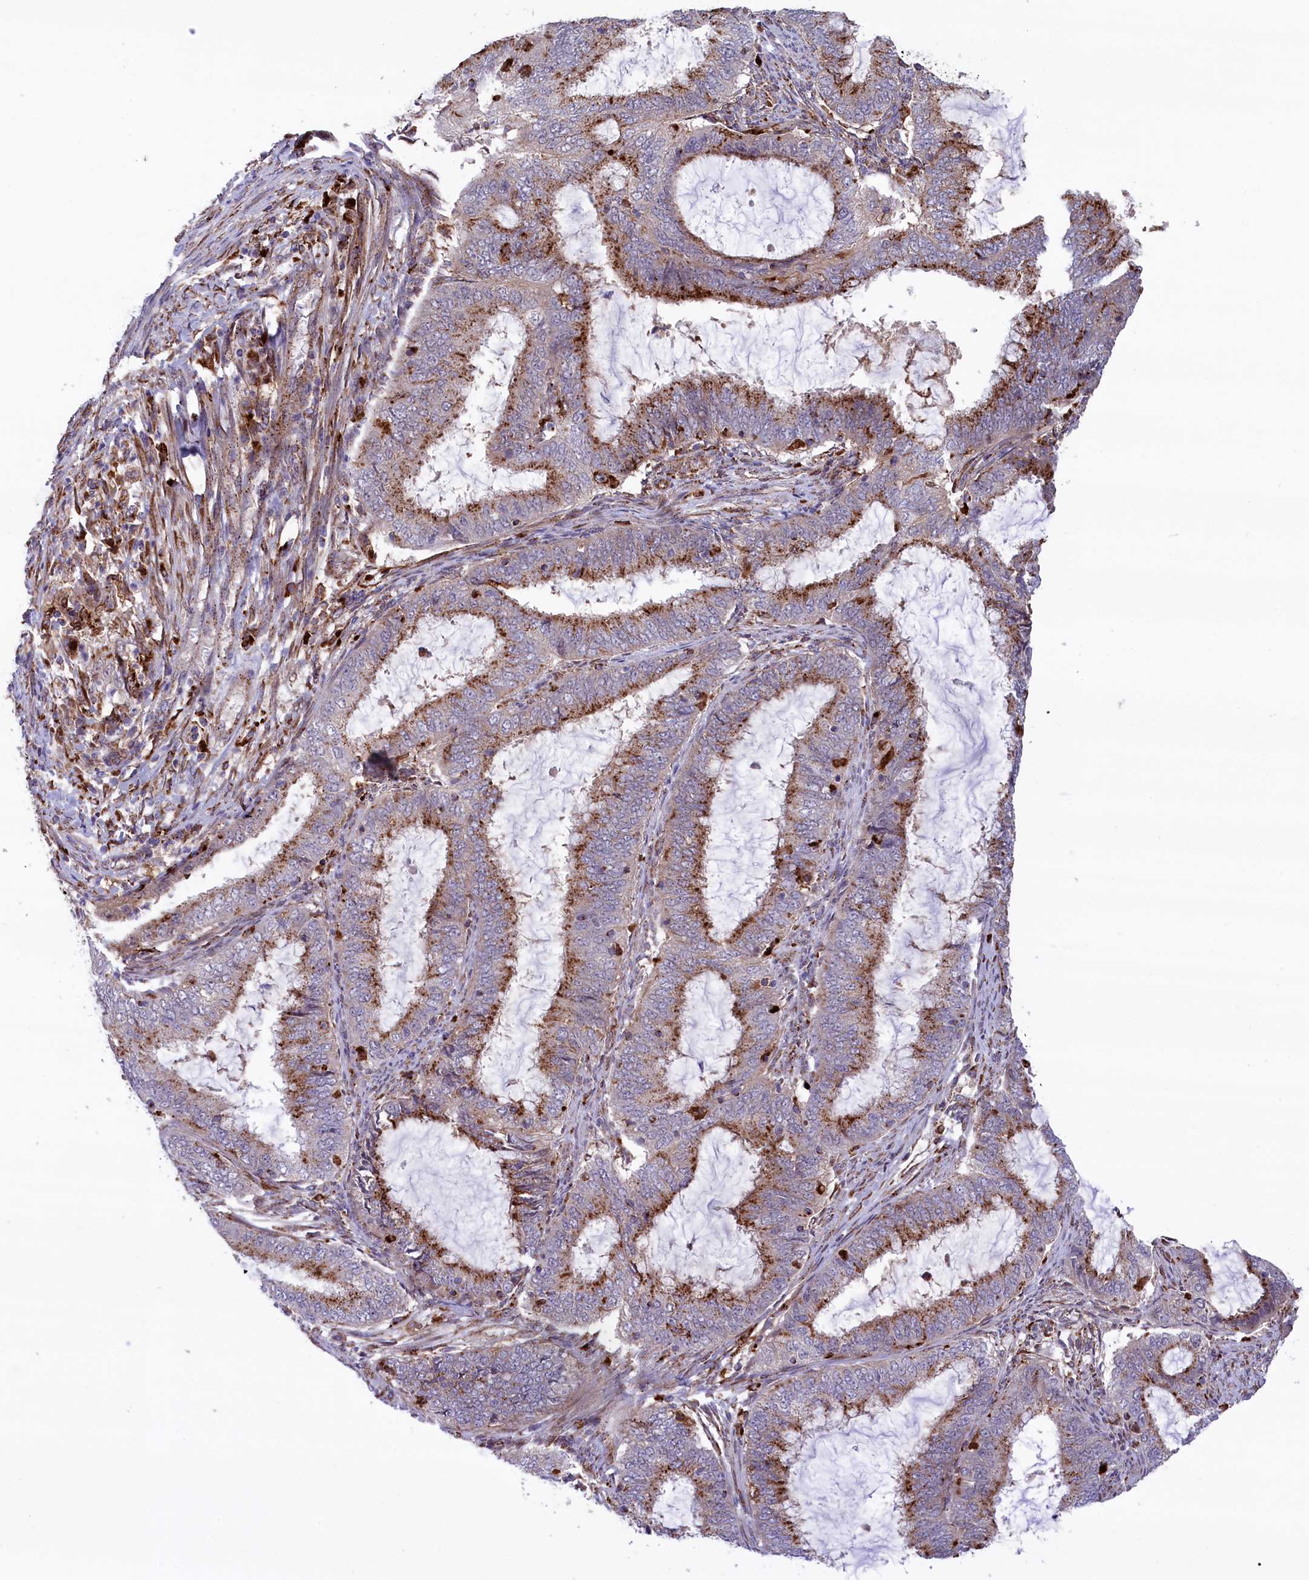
{"staining": {"intensity": "moderate", "quantity": ">75%", "location": "cytoplasmic/membranous"}, "tissue": "endometrial cancer", "cell_type": "Tumor cells", "image_type": "cancer", "snomed": [{"axis": "morphology", "description": "Adenocarcinoma, NOS"}, {"axis": "topography", "description": "Endometrium"}], "caption": "Moderate cytoplasmic/membranous protein staining is identified in about >75% of tumor cells in endometrial cancer (adenocarcinoma).", "gene": "MAN2B1", "patient": {"sex": "female", "age": 51}}